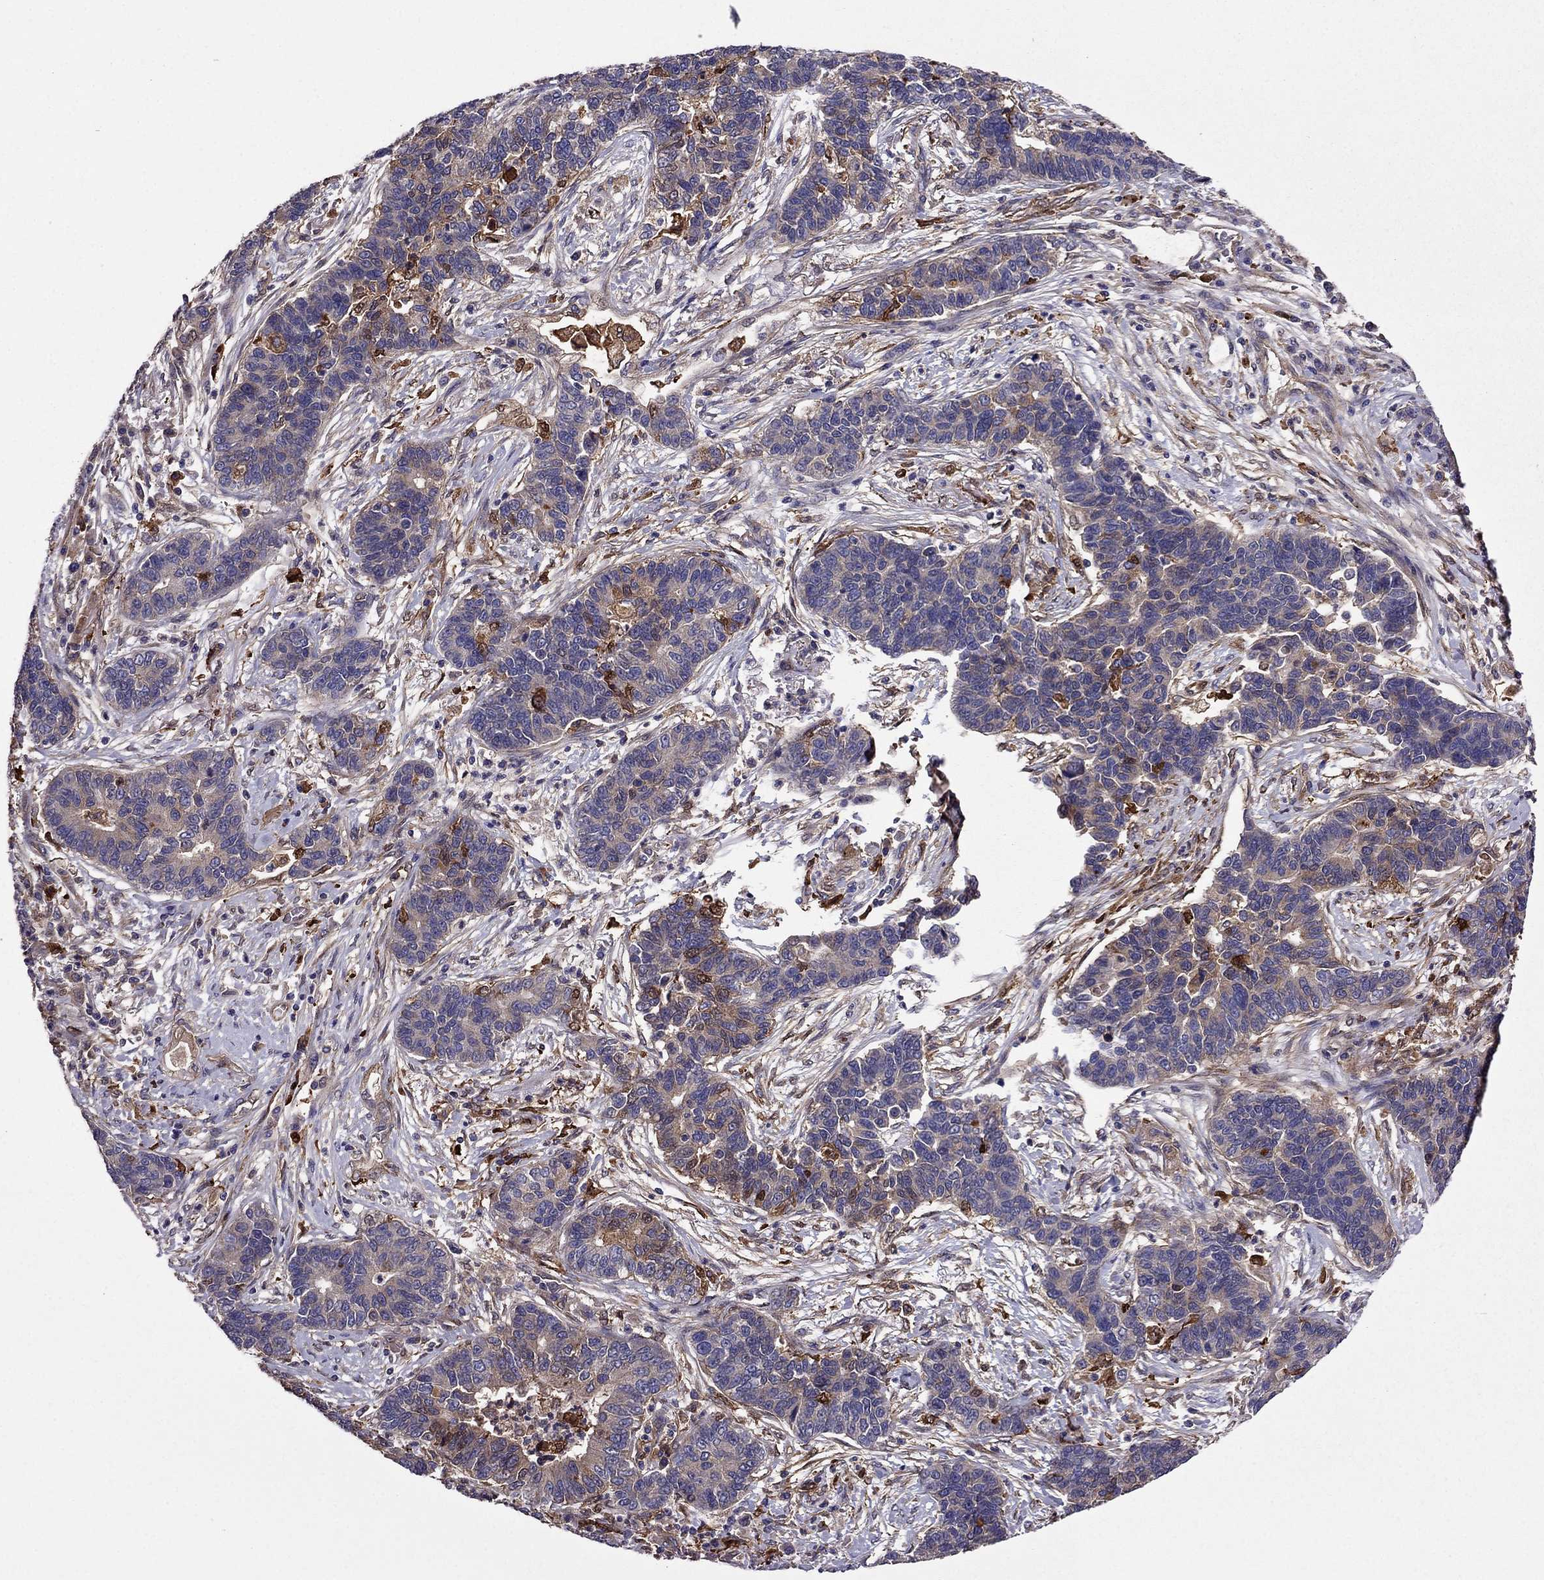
{"staining": {"intensity": "weak", "quantity": "25%-75%", "location": "cytoplasmic/membranous"}, "tissue": "lung cancer", "cell_type": "Tumor cells", "image_type": "cancer", "snomed": [{"axis": "morphology", "description": "Adenocarcinoma, NOS"}, {"axis": "topography", "description": "Lung"}], "caption": "Immunohistochemical staining of human adenocarcinoma (lung) demonstrates low levels of weak cytoplasmic/membranous staining in approximately 25%-75% of tumor cells.", "gene": "ITGB1", "patient": {"sex": "female", "age": 57}}